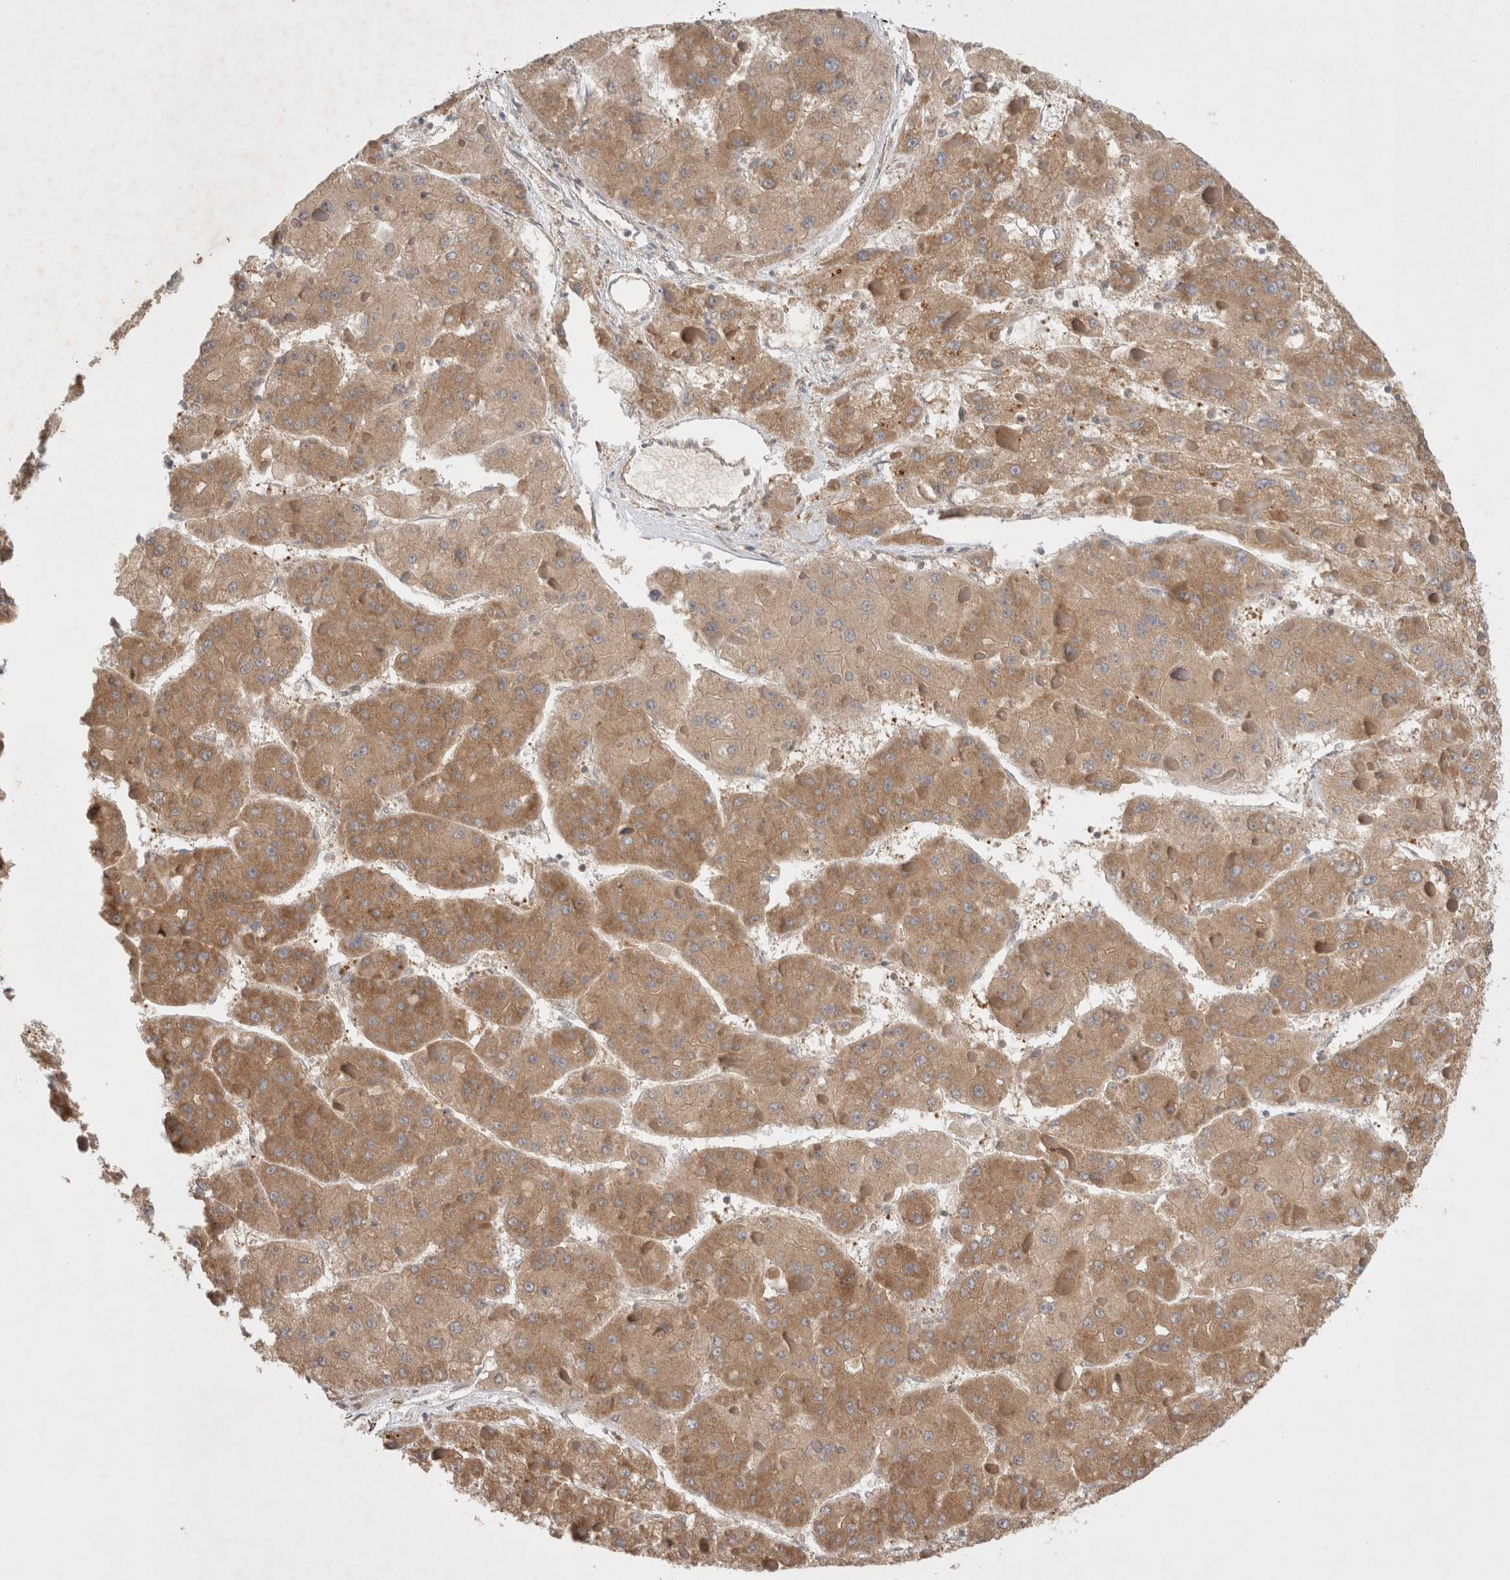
{"staining": {"intensity": "moderate", "quantity": ">75%", "location": "cytoplasmic/membranous"}, "tissue": "liver cancer", "cell_type": "Tumor cells", "image_type": "cancer", "snomed": [{"axis": "morphology", "description": "Carcinoma, Hepatocellular, NOS"}, {"axis": "topography", "description": "Liver"}], "caption": "Hepatocellular carcinoma (liver) stained with DAB immunohistochemistry (IHC) demonstrates medium levels of moderate cytoplasmic/membranous staining in approximately >75% of tumor cells. Nuclei are stained in blue.", "gene": "EIF3E", "patient": {"sex": "female", "age": 73}}